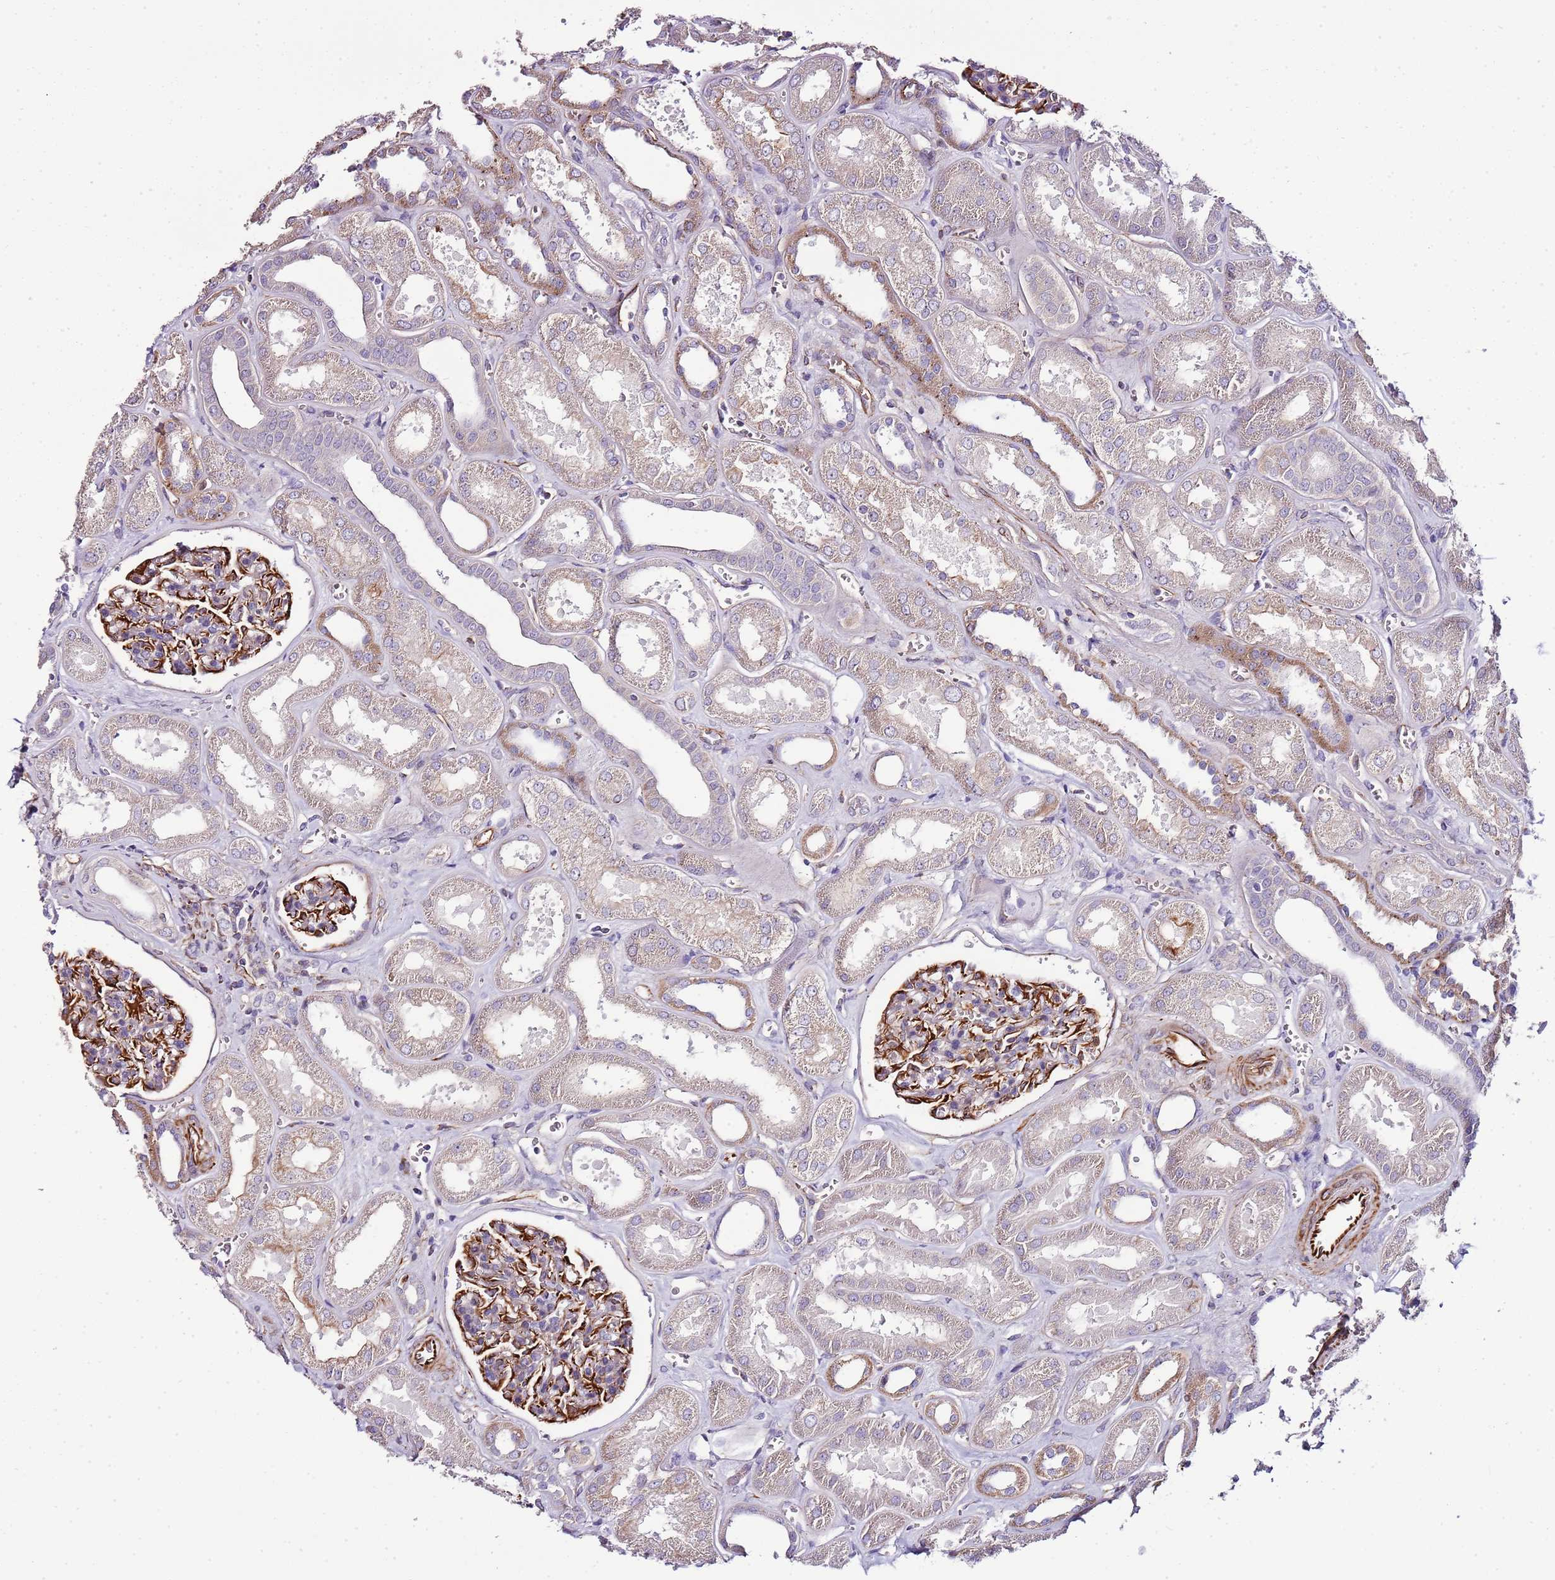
{"staining": {"intensity": "strong", "quantity": ">75%", "location": "cytoplasmic/membranous"}, "tissue": "kidney", "cell_type": "Cells in glomeruli", "image_type": "normal", "snomed": [{"axis": "morphology", "description": "Normal tissue, NOS"}, {"axis": "morphology", "description": "Adenocarcinoma, NOS"}, {"axis": "topography", "description": "Kidney"}], "caption": "Immunohistochemistry (DAB (3,3'-diaminobenzidine)) staining of unremarkable human kidney demonstrates strong cytoplasmic/membranous protein positivity in about >75% of cells in glomeruli. (DAB (3,3'-diaminobenzidine) = brown stain, brightfield microscopy at high magnification).", "gene": "ZNF786", "patient": {"sex": "female", "age": 68}}